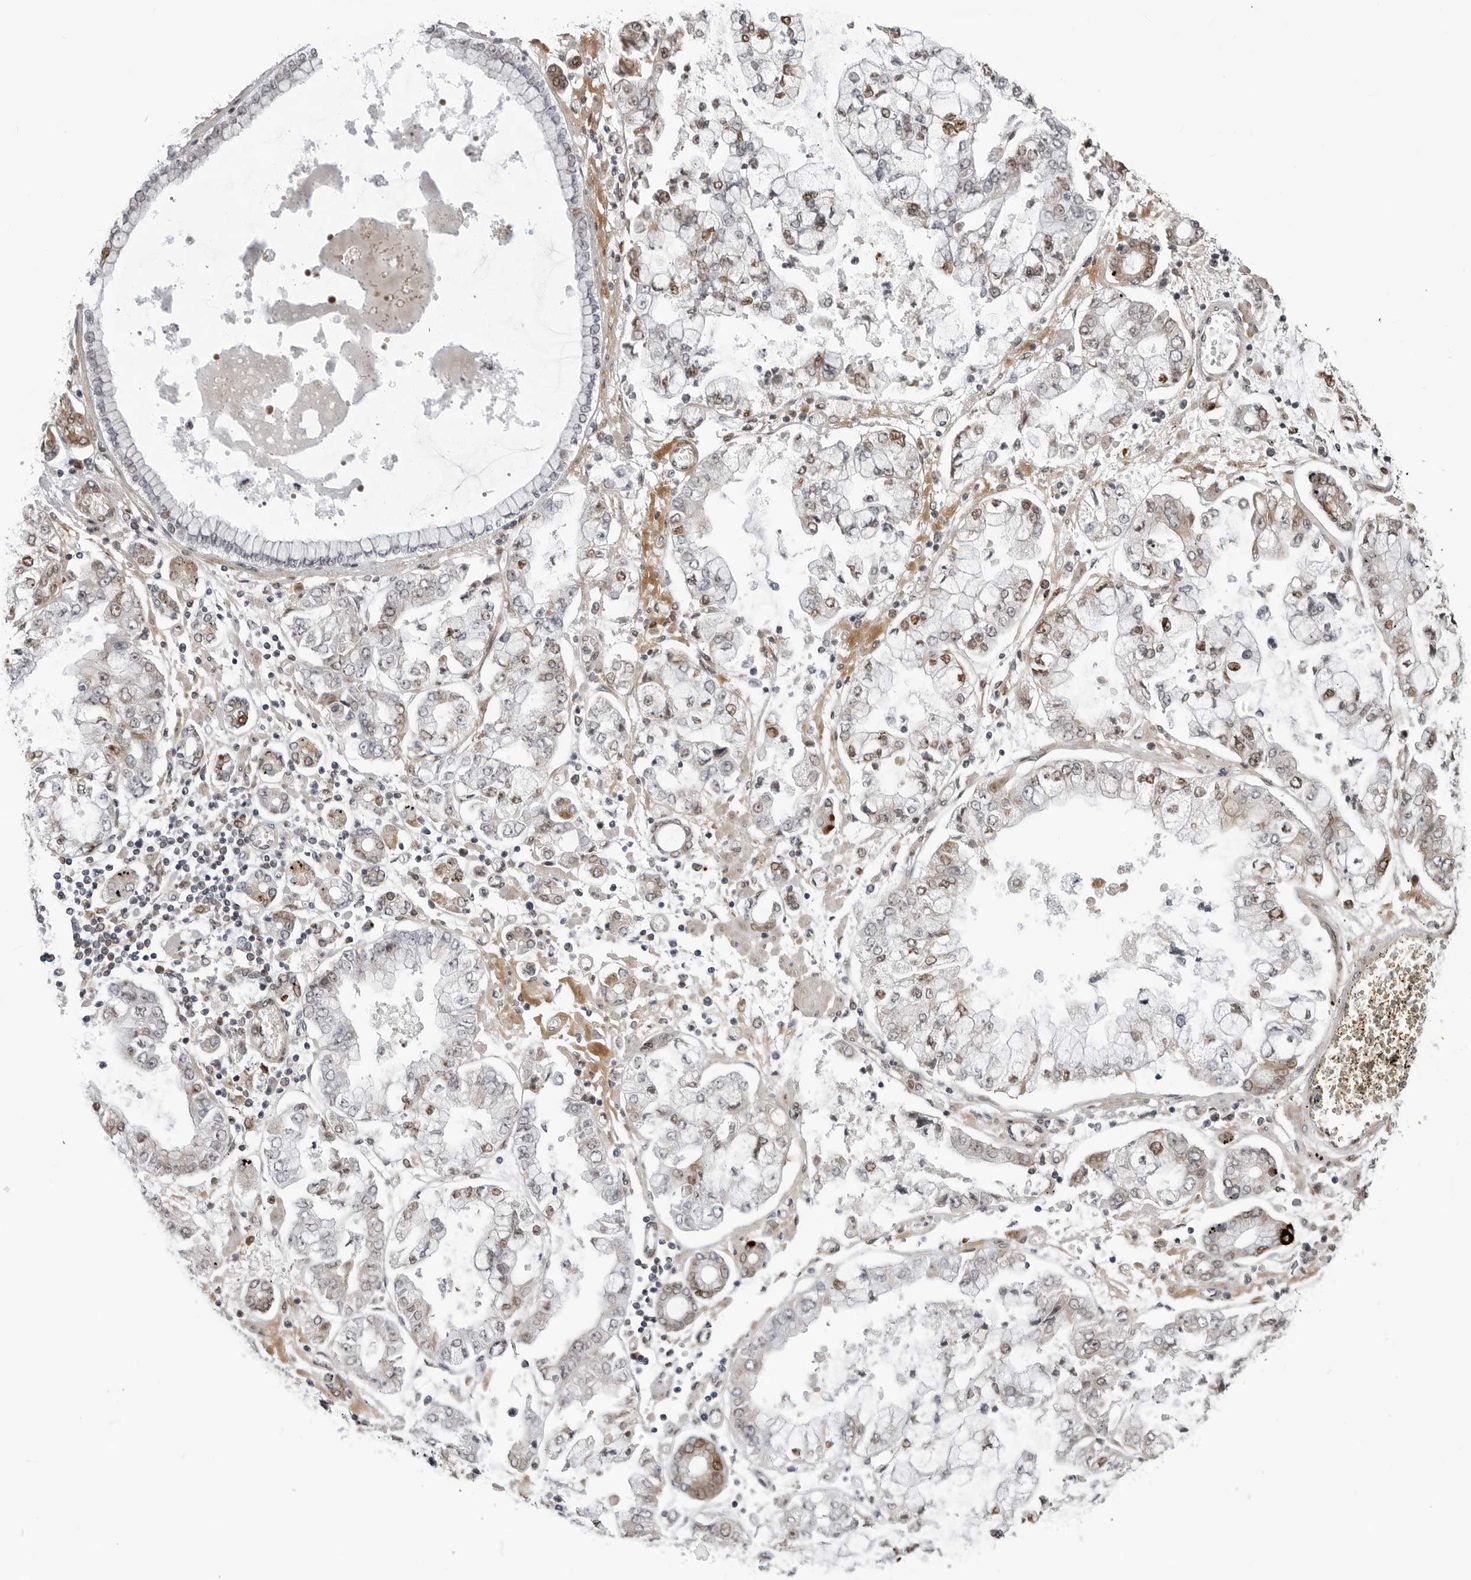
{"staining": {"intensity": "negative", "quantity": "none", "location": "none"}, "tissue": "stomach cancer", "cell_type": "Tumor cells", "image_type": "cancer", "snomed": [{"axis": "morphology", "description": "Adenocarcinoma, NOS"}, {"axis": "topography", "description": "Stomach"}], "caption": "Adenocarcinoma (stomach) was stained to show a protein in brown. There is no significant staining in tumor cells.", "gene": "CXCR5", "patient": {"sex": "male", "age": 76}}